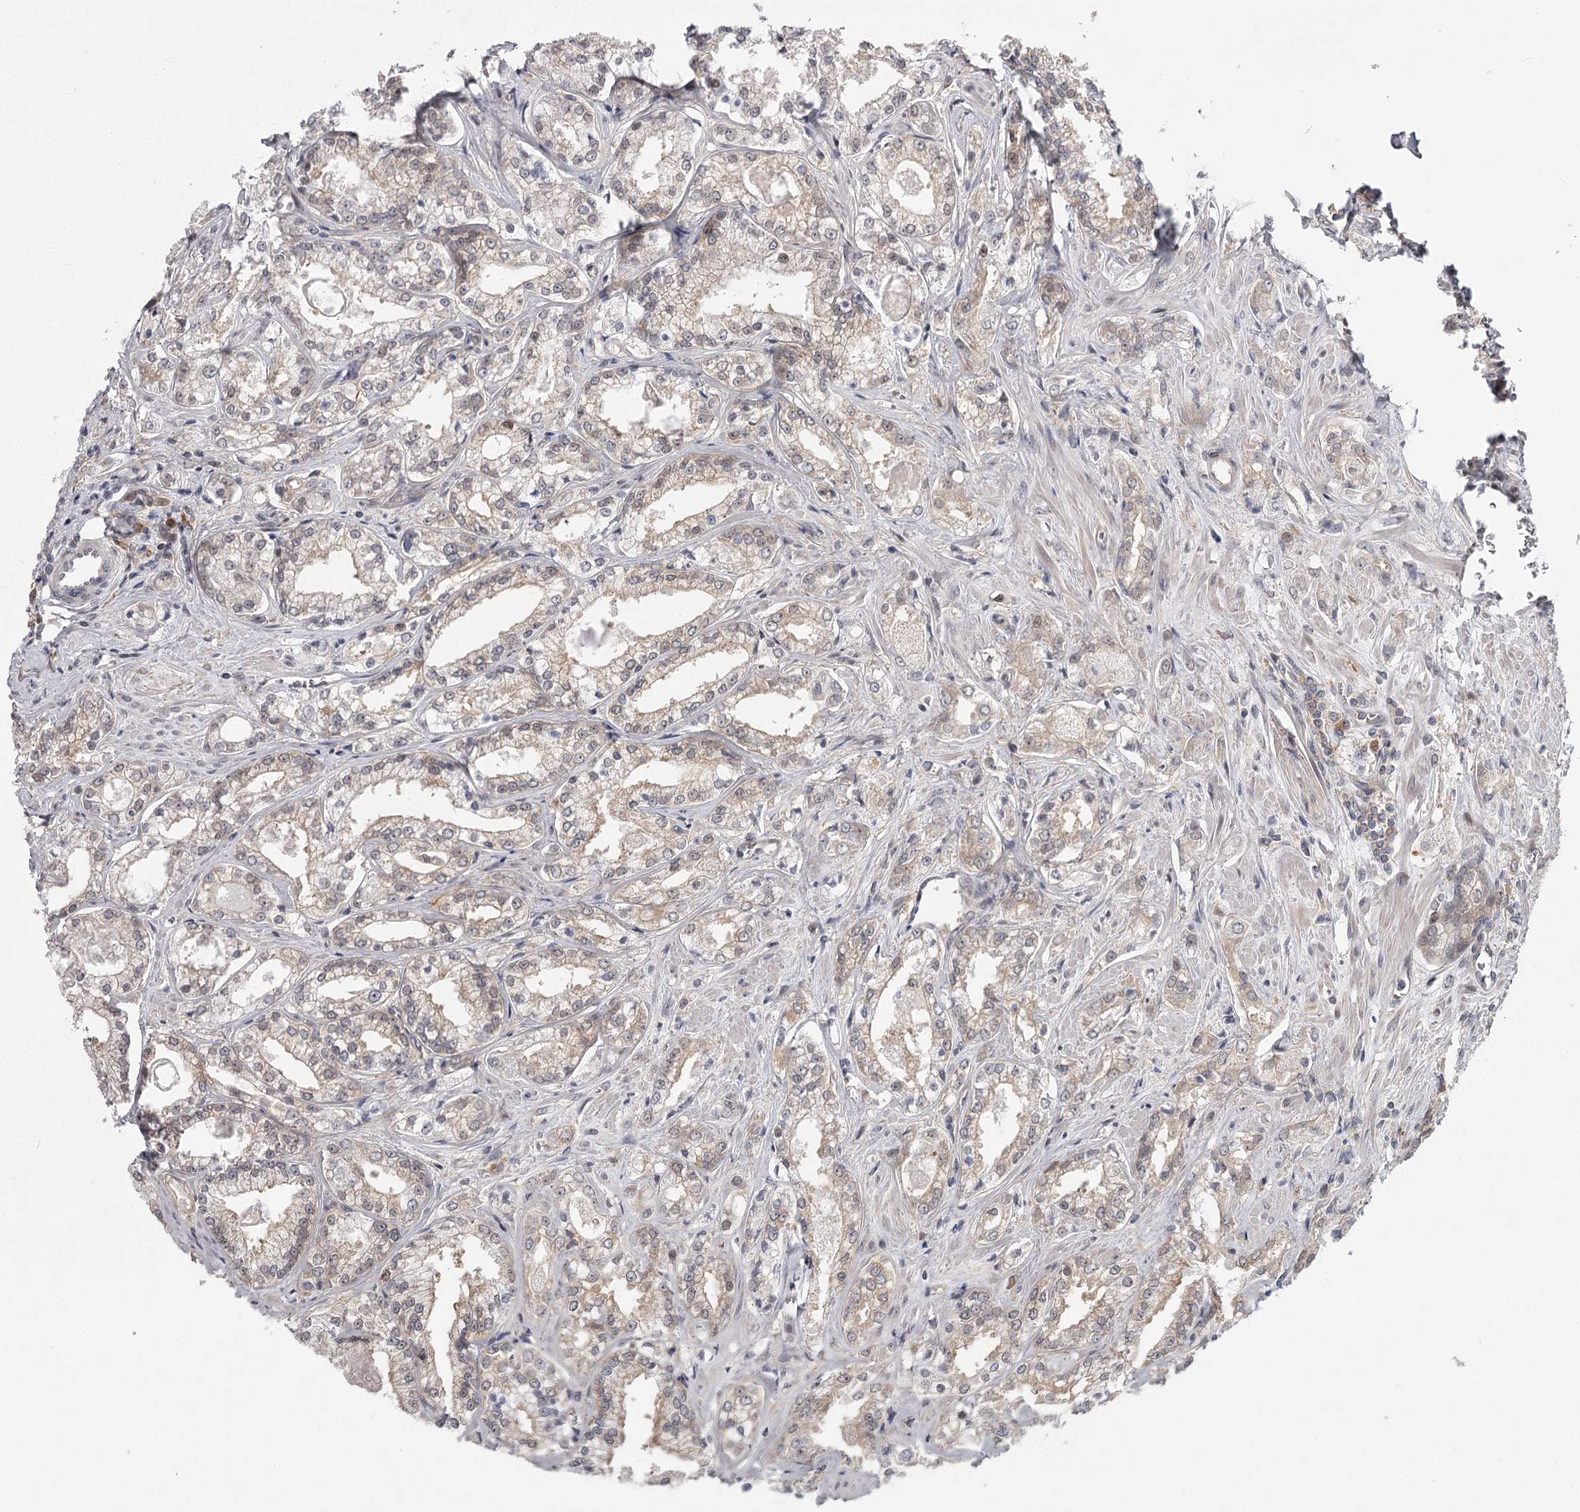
{"staining": {"intensity": "weak", "quantity": "25%-75%", "location": "cytoplasmic/membranous"}, "tissue": "prostate cancer", "cell_type": "Tumor cells", "image_type": "cancer", "snomed": [{"axis": "morphology", "description": "Adenocarcinoma, Low grade"}, {"axis": "topography", "description": "Prostate"}], "caption": "IHC (DAB (3,3'-diaminobenzidine)) staining of prostate low-grade adenocarcinoma displays weak cytoplasmic/membranous protein expression in about 25%-75% of tumor cells.", "gene": "CCNG2", "patient": {"sex": "male", "age": 47}}